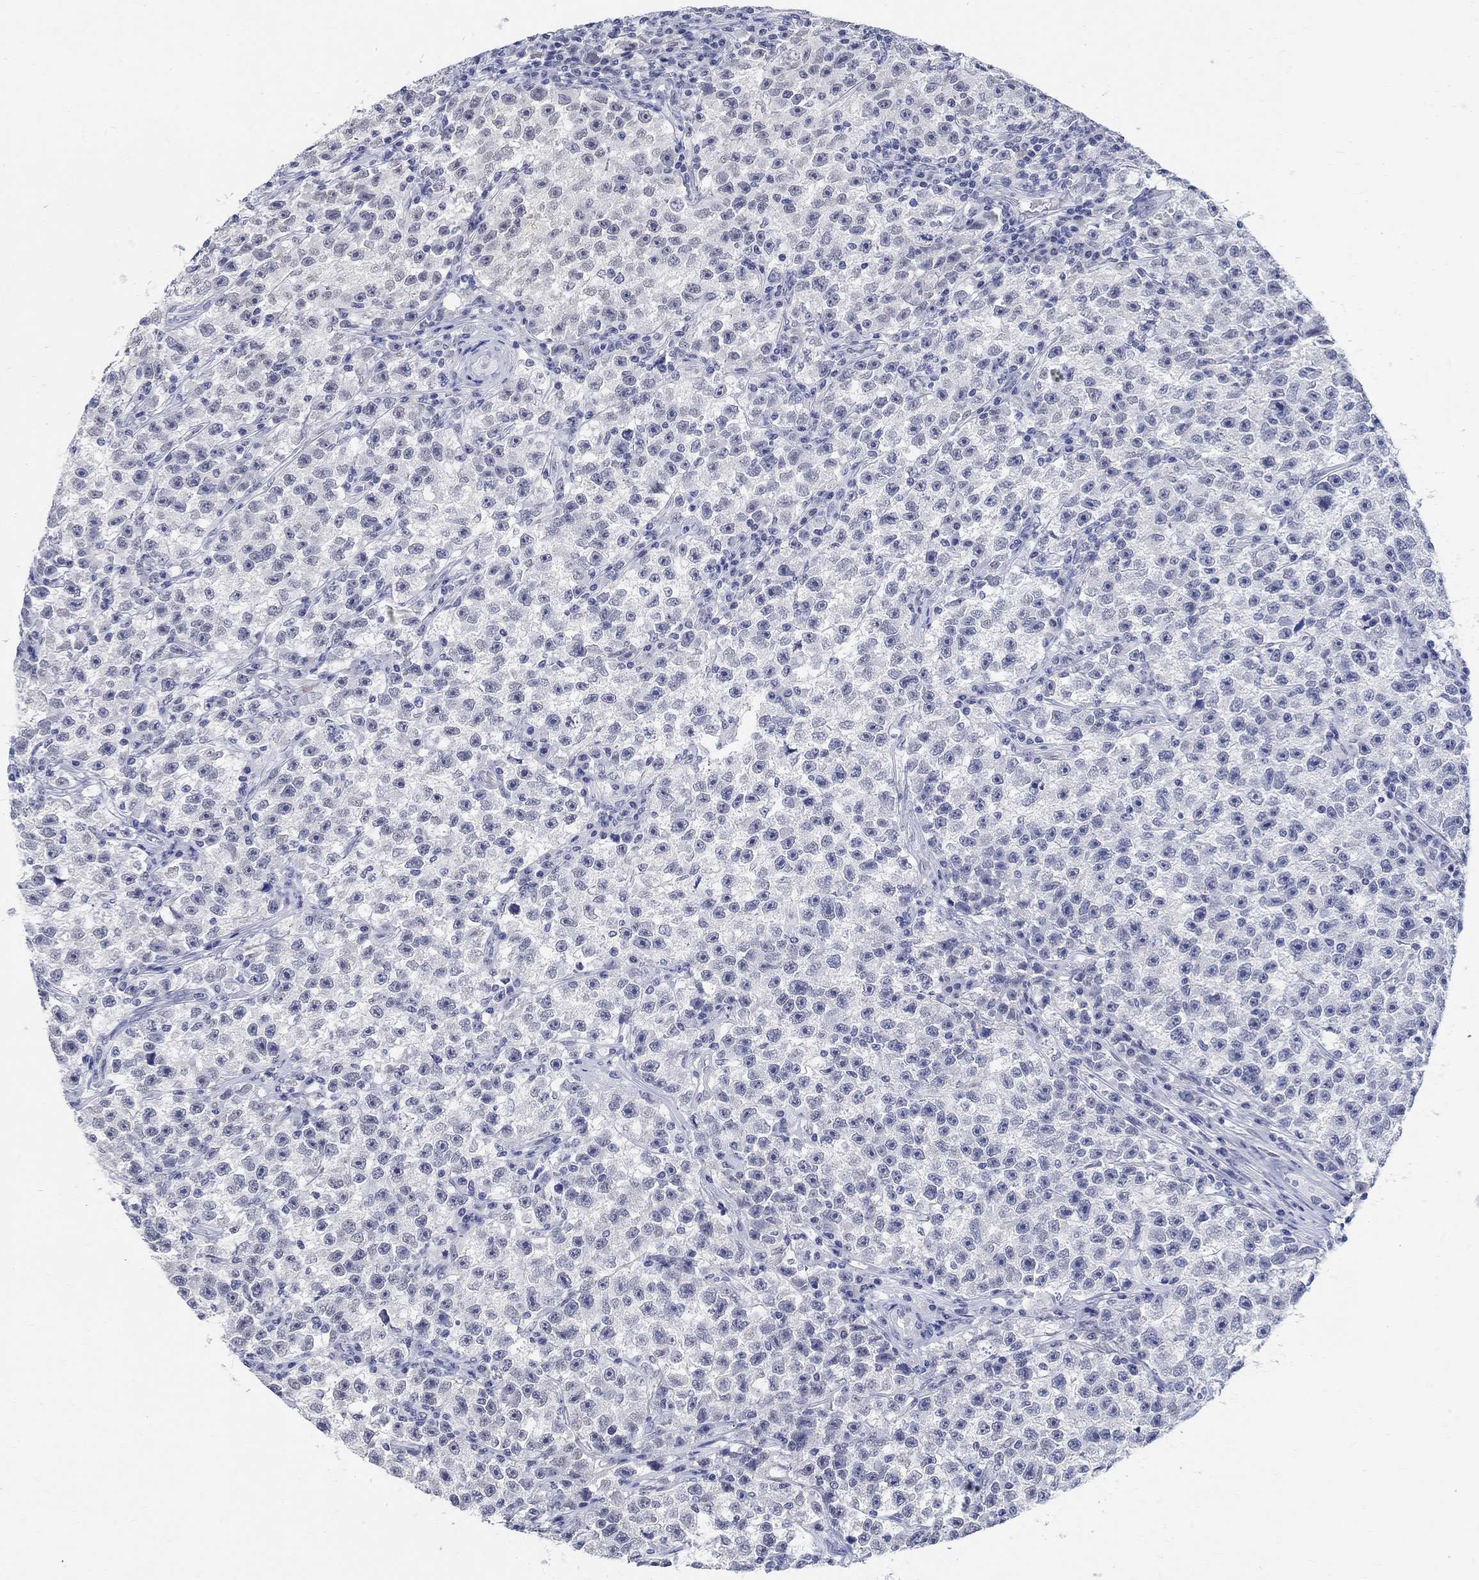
{"staining": {"intensity": "negative", "quantity": "none", "location": "none"}, "tissue": "testis cancer", "cell_type": "Tumor cells", "image_type": "cancer", "snomed": [{"axis": "morphology", "description": "Seminoma, NOS"}, {"axis": "topography", "description": "Testis"}], "caption": "Immunohistochemistry of human seminoma (testis) demonstrates no staining in tumor cells.", "gene": "ANKS1B", "patient": {"sex": "male", "age": 22}}